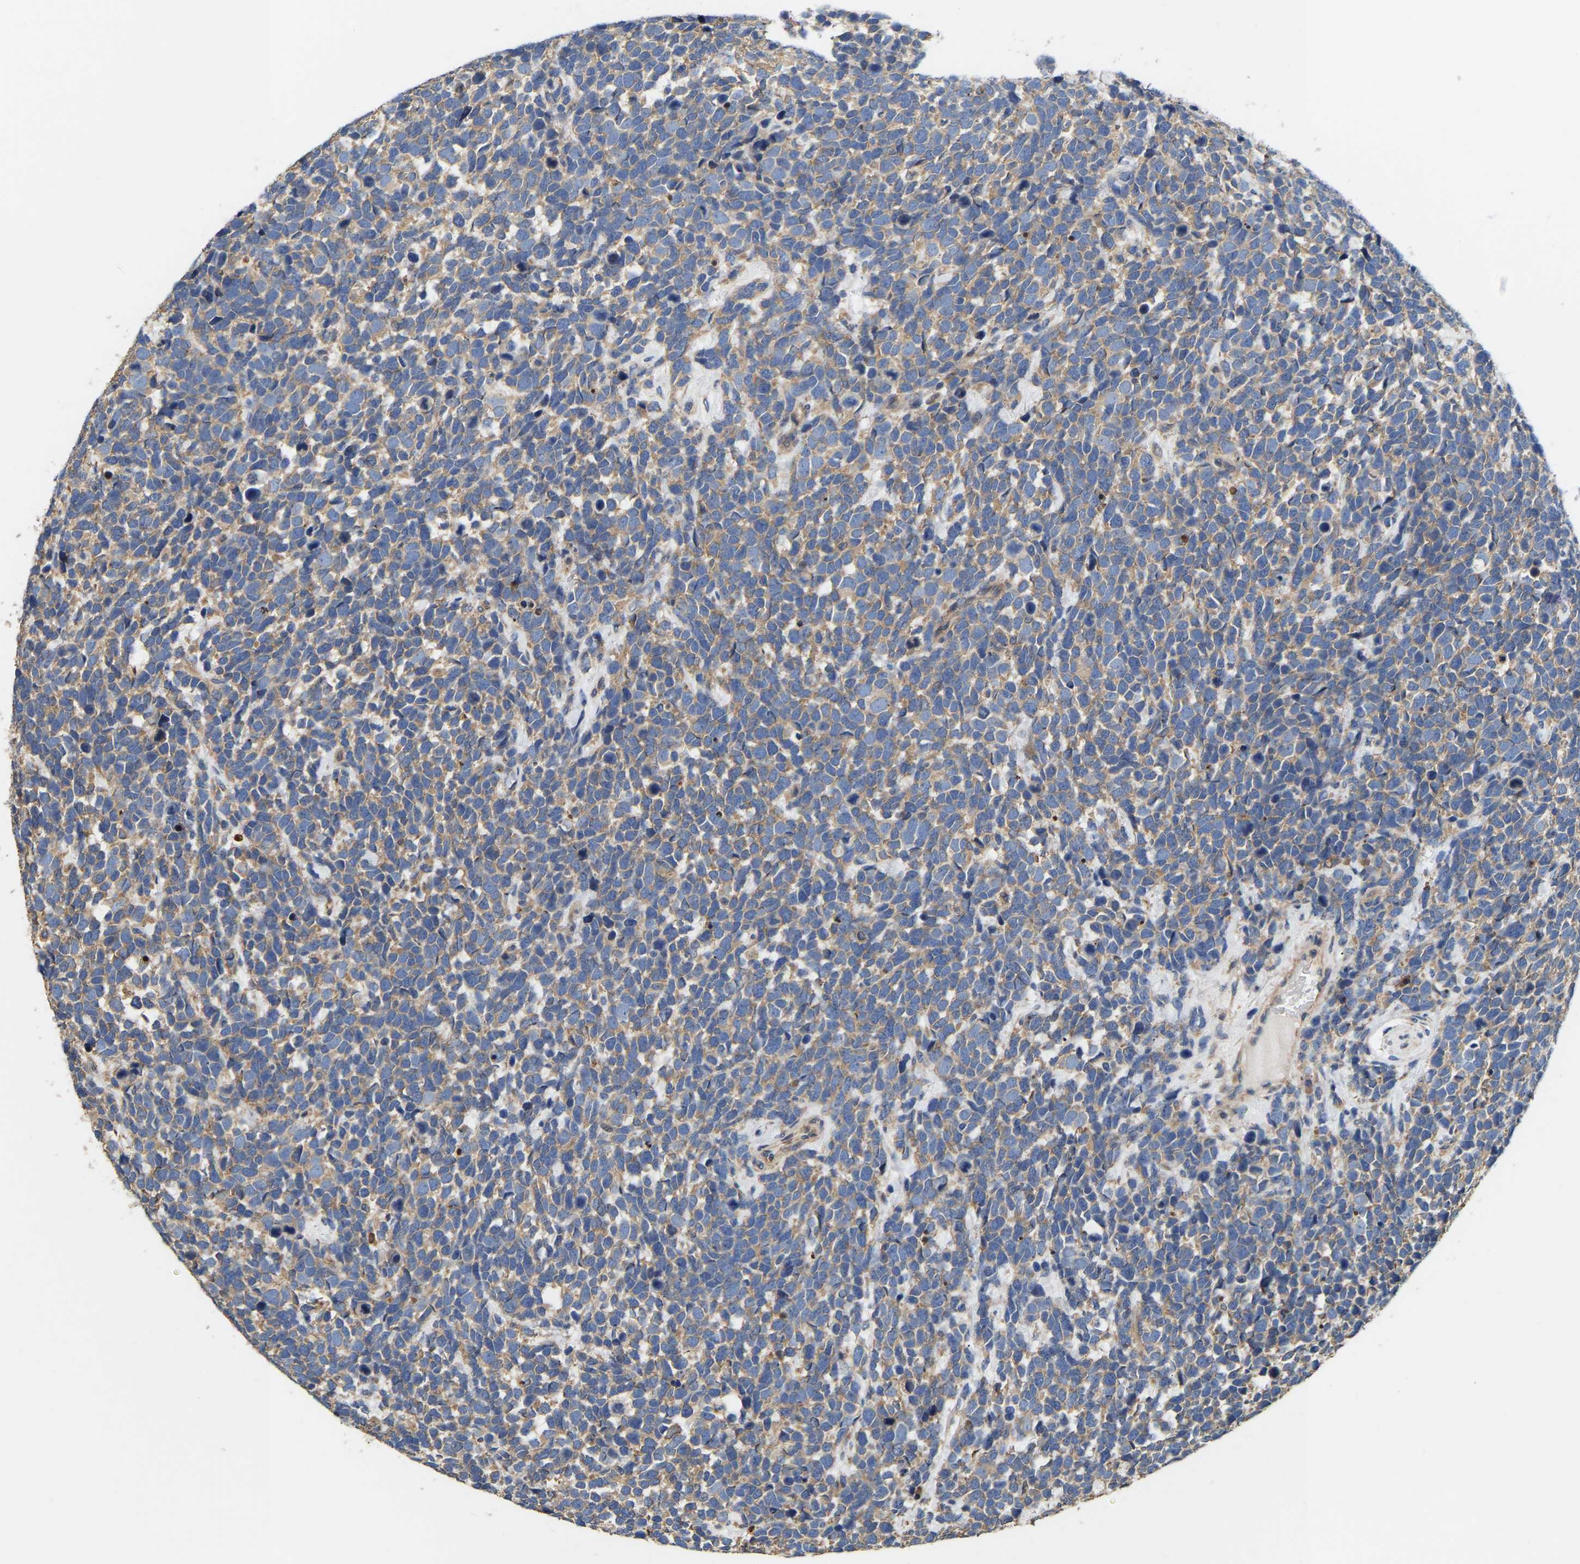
{"staining": {"intensity": "weak", "quantity": ">75%", "location": "cytoplasmic/membranous"}, "tissue": "urothelial cancer", "cell_type": "Tumor cells", "image_type": "cancer", "snomed": [{"axis": "morphology", "description": "Urothelial carcinoma, High grade"}, {"axis": "topography", "description": "Urinary bladder"}], "caption": "Immunohistochemistry (IHC) of human urothelial carcinoma (high-grade) reveals low levels of weak cytoplasmic/membranous expression in approximately >75% of tumor cells.", "gene": "AIMP2", "patient": {"sex": "female", "age": 82}}